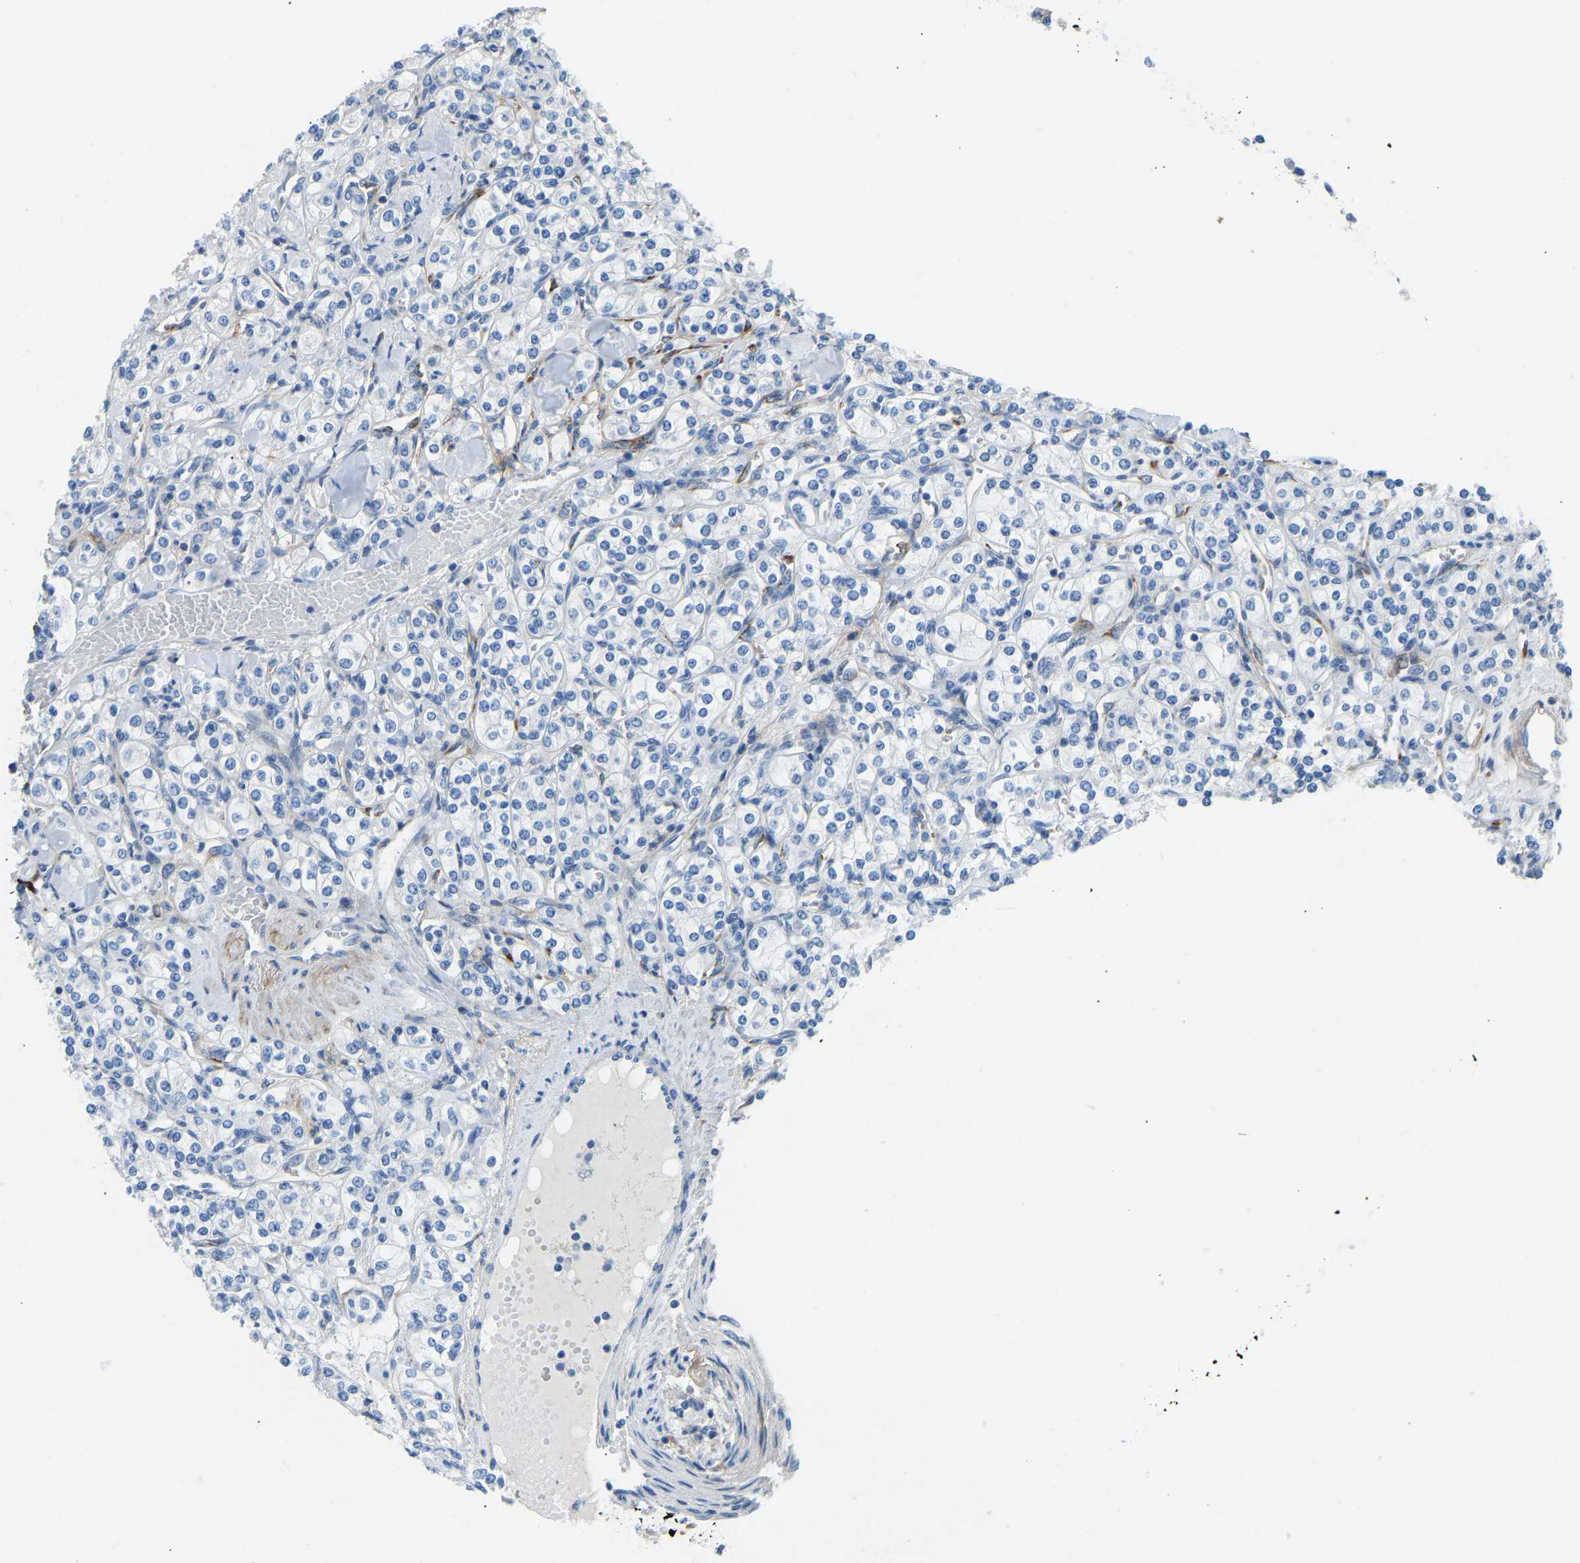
{"staining": {"intensity": "negative", "quantity": "none", "location": "none"}, "tissue": "renal cancer", "cell_type": "Tumor cells", "image_type": "cancer", "snomed": [{"axis": "morphology", "description": "Adenocarcinoma, NOS"}, {"axis": "topography", "description": "Kidney"}], "caption": "DAB (3,3'-diaminobenzidine) immunohistochemical staining of human renal cancer displays no significant positivity in tumor cells.", "gene": "COL15A1", "patient": {"sex": "male", "age": 77}}